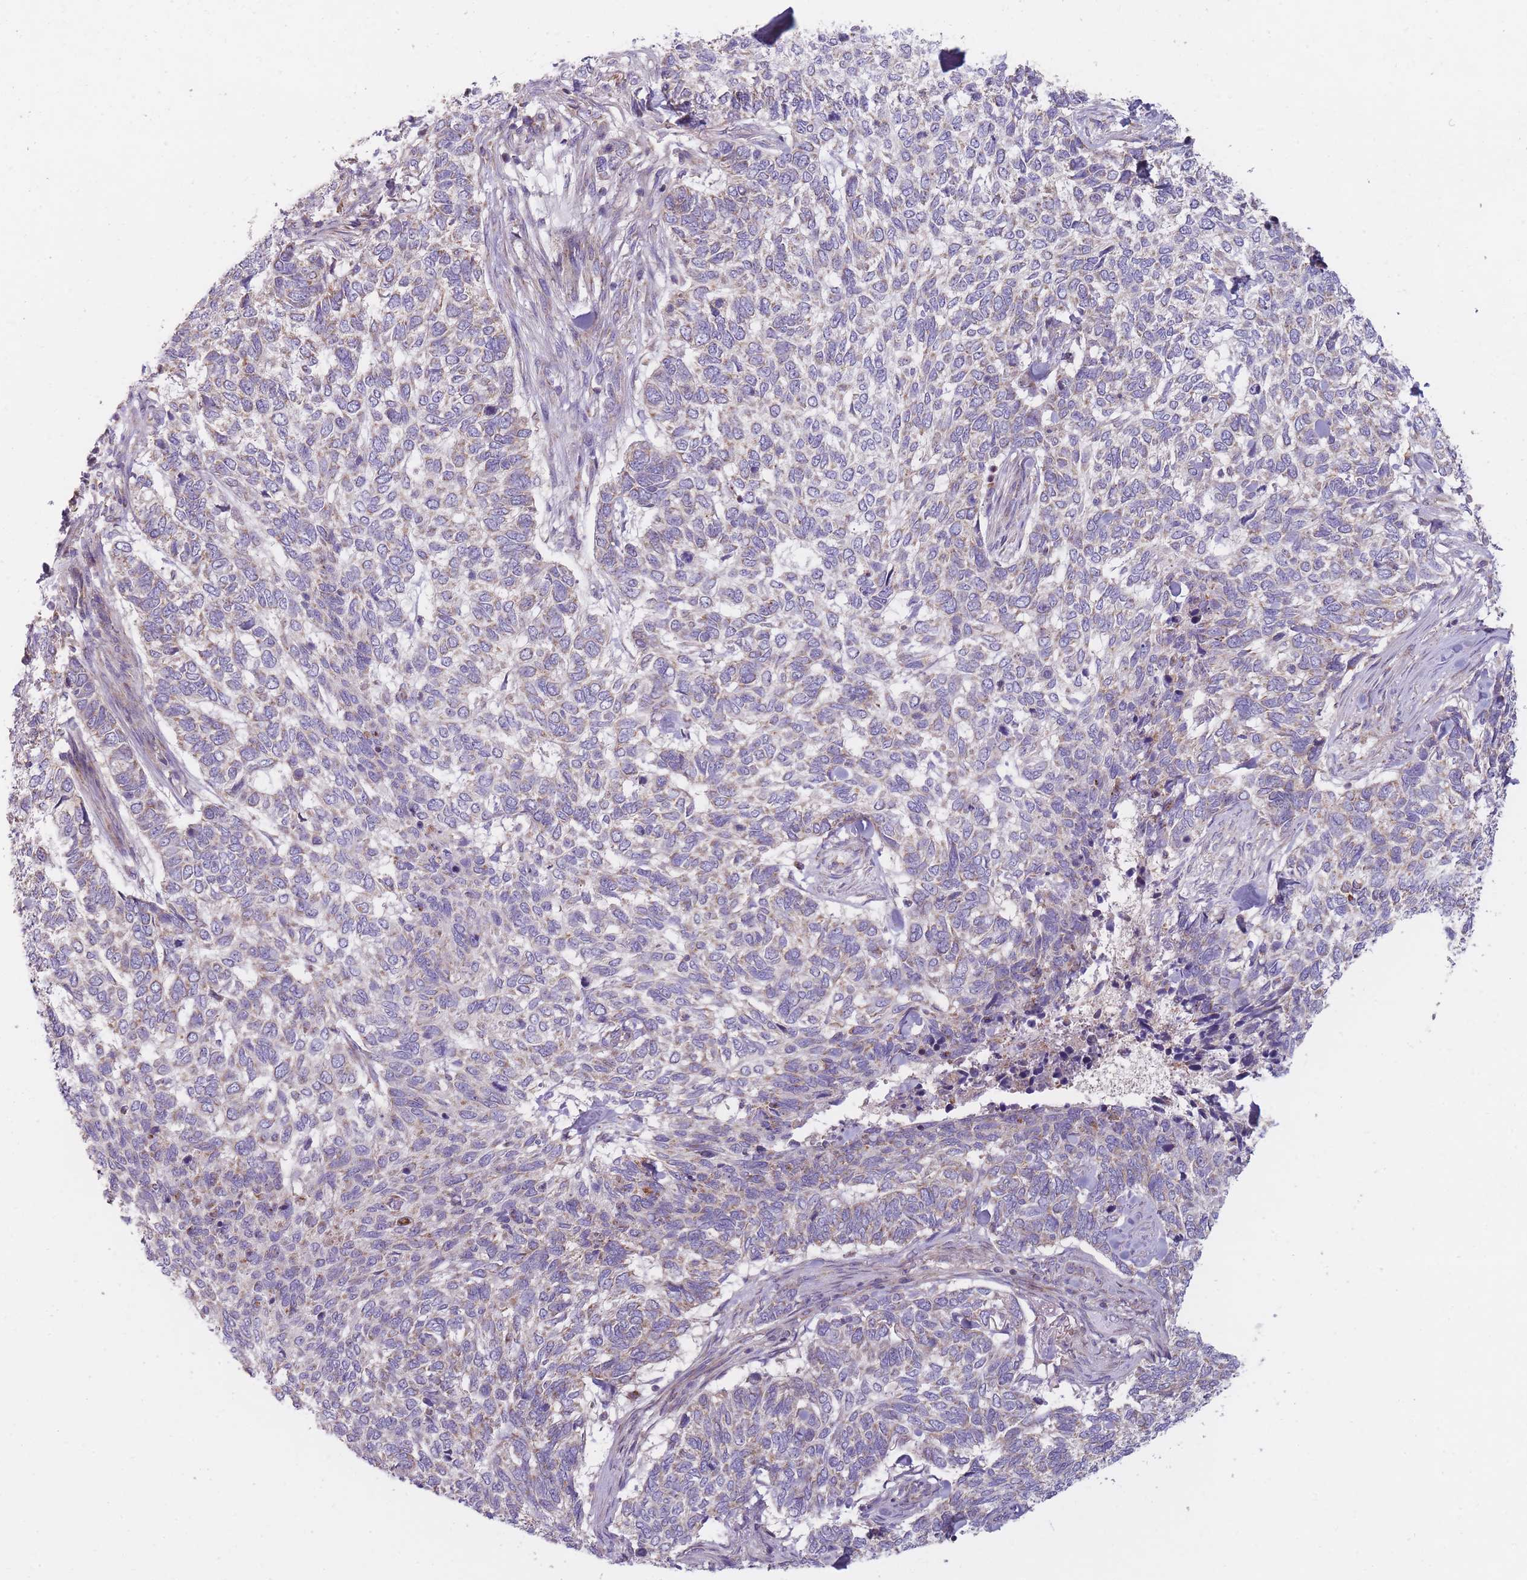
{"staining": {"intensity": "weak", "quantity": "25%-75%", "location": "cytoplasmic/membranous"}, "tissue": "skin cancer", "cell_type": "Tumor cells", "image_type": "cancer", "snomed": [{"axis": "morphology", "description": "Basal cell carcinoma"}, {"axis": "topography", "description": "Skin"}], "caption": "The image reveals a brown stain indicating the presence of a protein in the cytoplasmic/membranous of tumor cells in skin basal cell carcinoma.", "gene": "NDUFA9", "patient": {"sex": "female", "age": 65}}